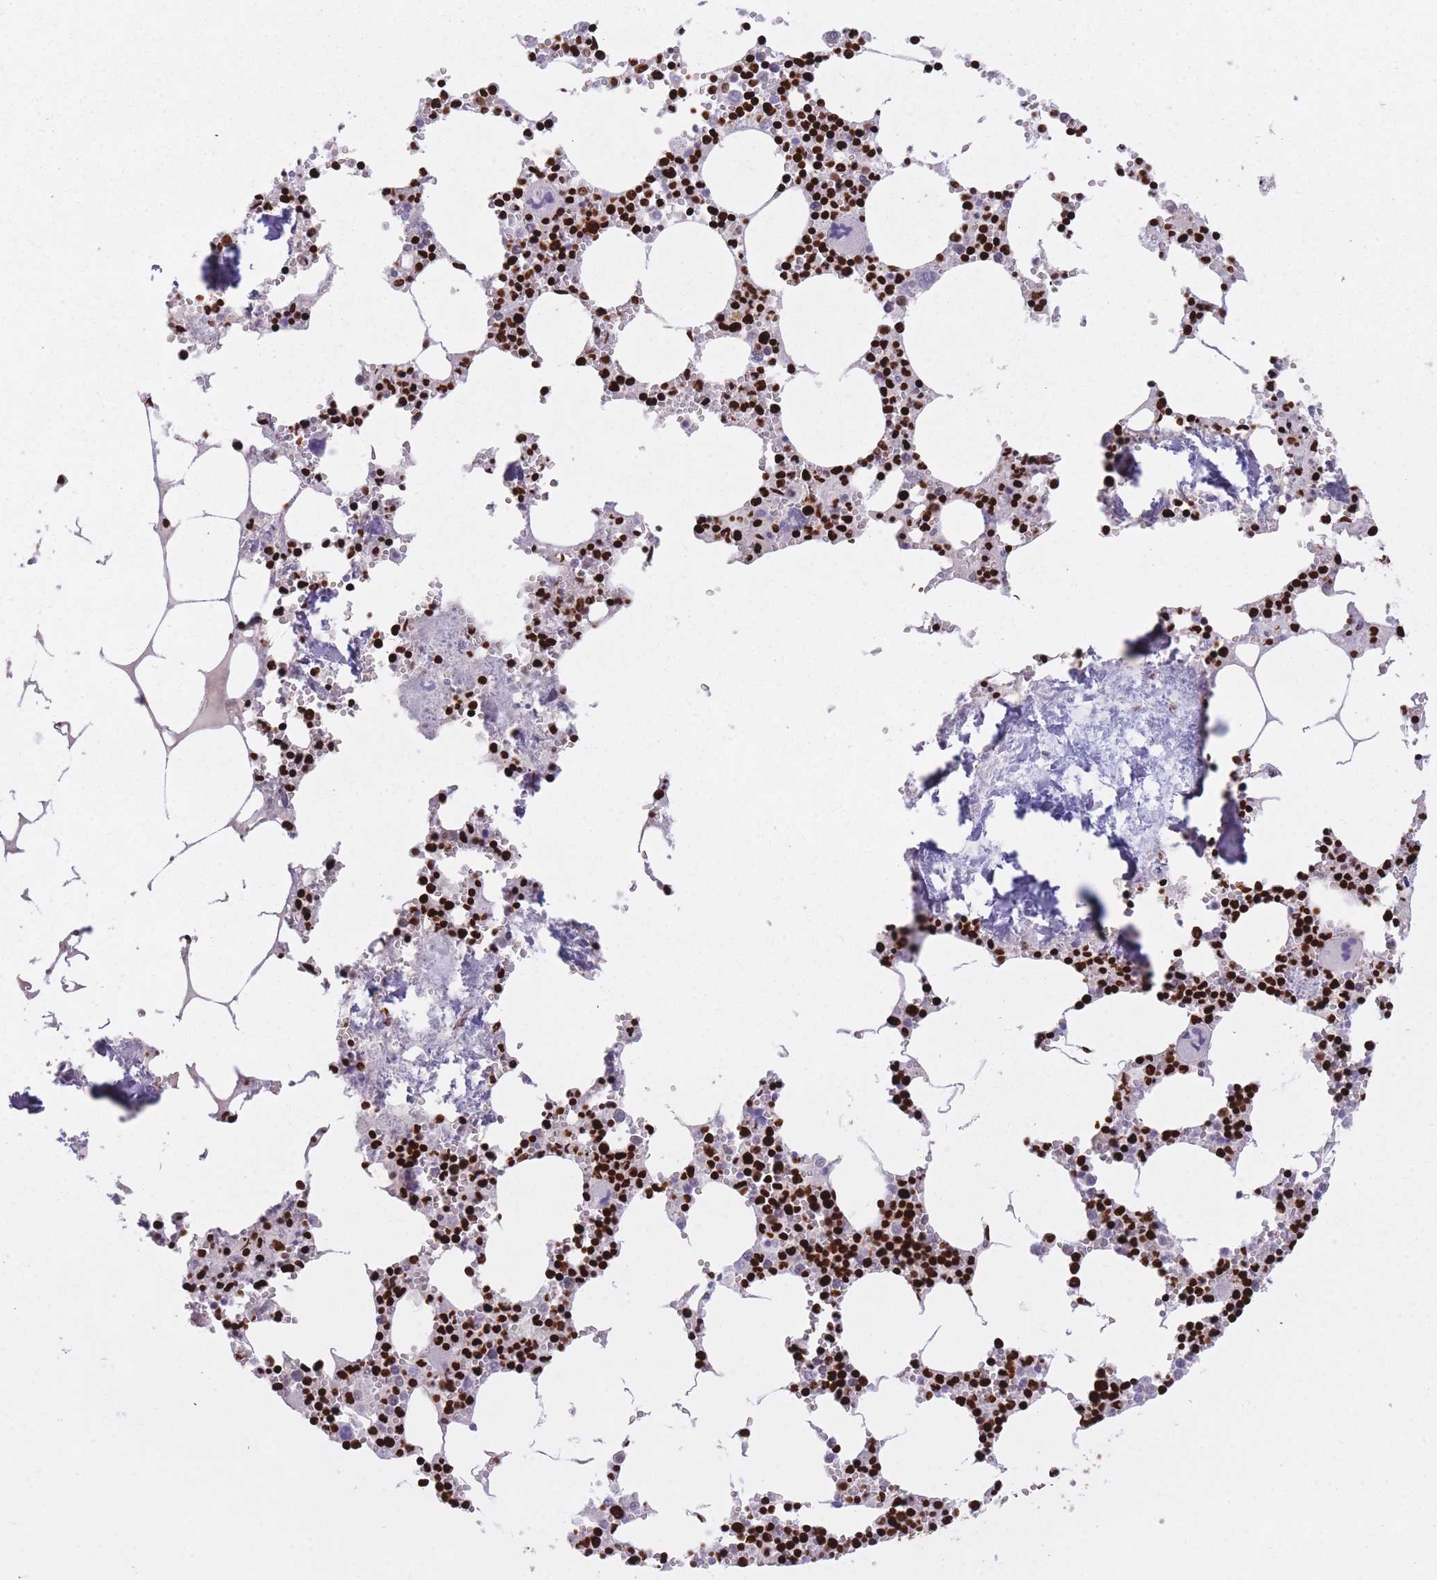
{"staining": {"intensity": "strong", "quantity": ">75%", "location": "nuclear"}, "tissue": "bone marrow", "cell_type": "Hematopoietic cells", "image_type": "normal", "snomed": [{"axis": "morphology", "description": "Normal tissue, NOS"}, {"axis": "topography", "description": "Bone marrow"}], "caption": "An immunohistochemistry image of unremarkable tissue is shown. Protein staining in brown shows strong nuclear positivity in bone marrow within hematopoietic cells.", "gene": "HNRNPUL1", "patient": {"sex": "male", "age": 54}}